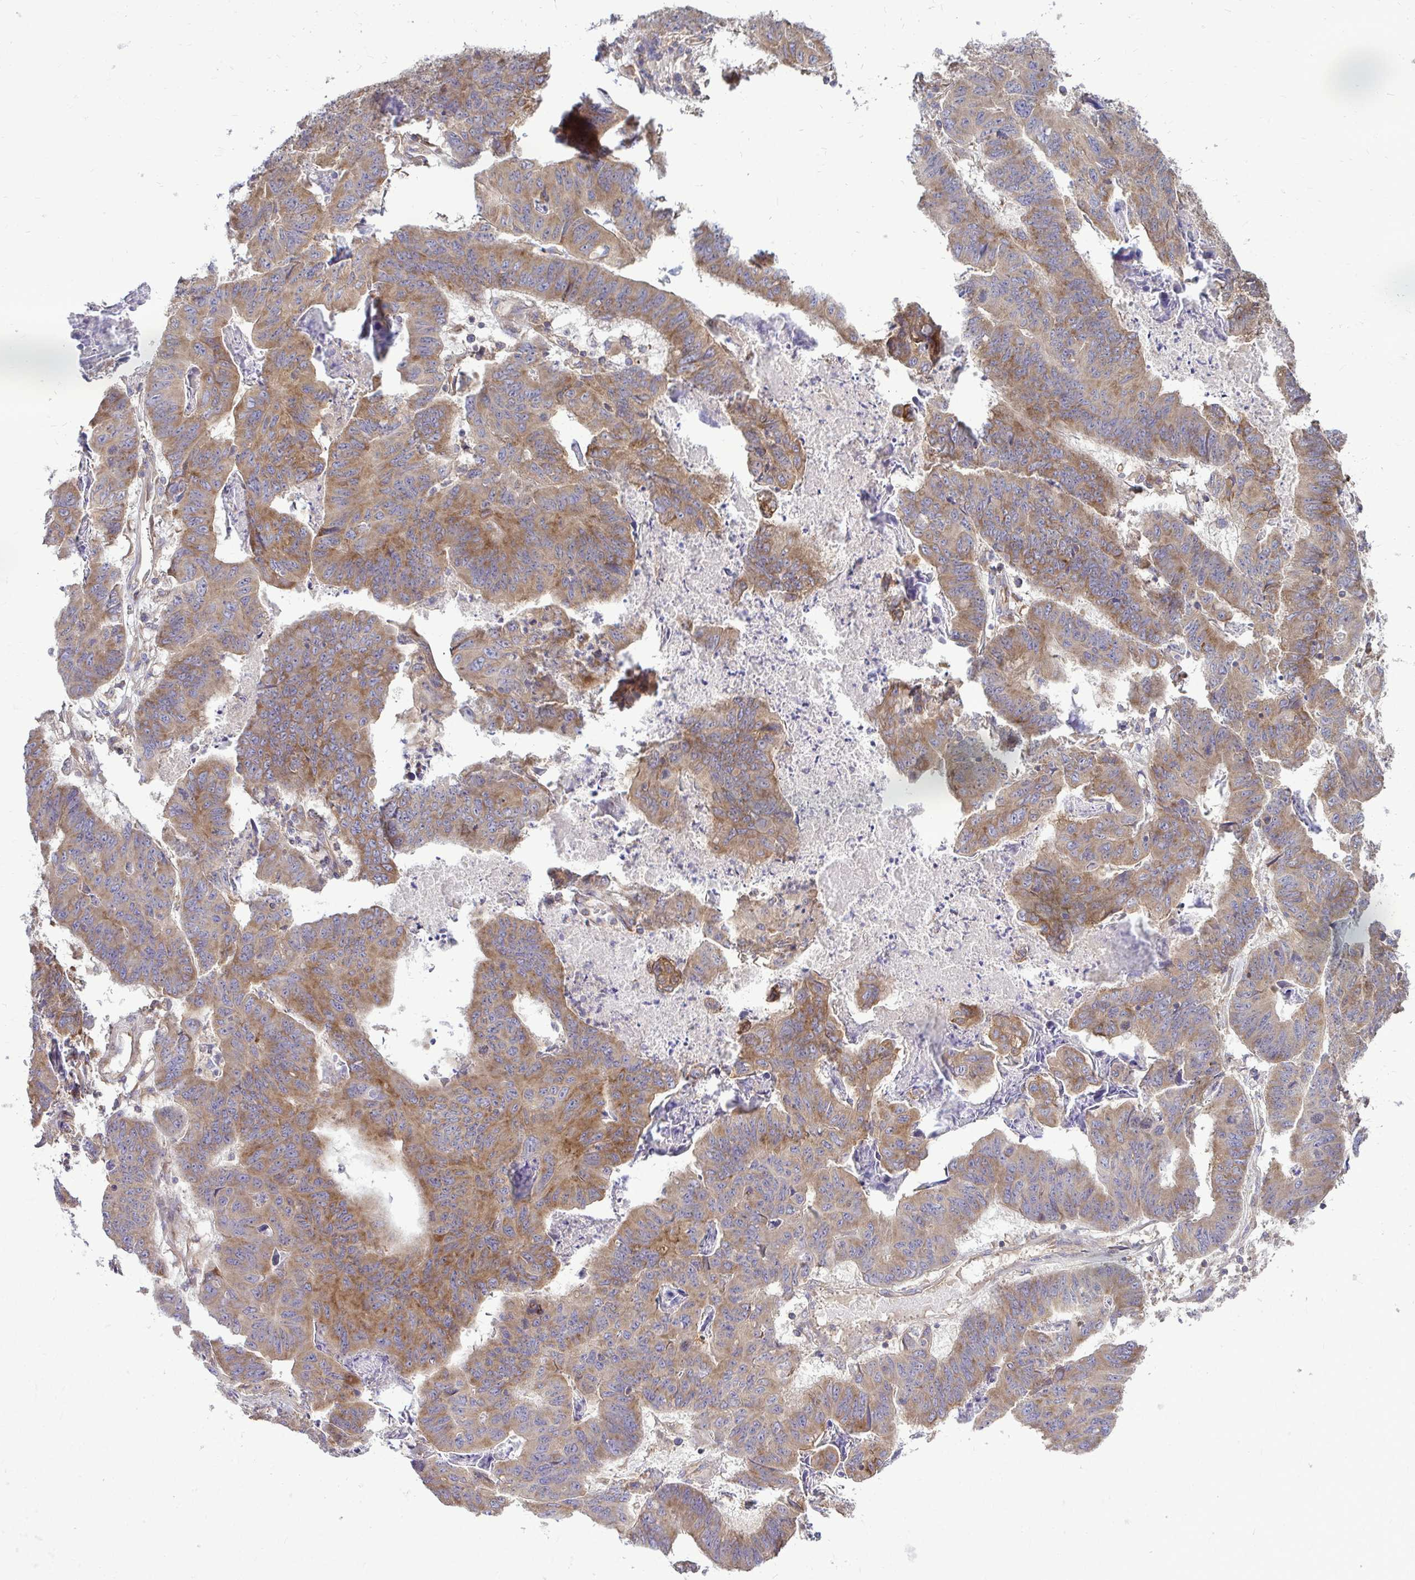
{"staining": {"intensity": "moderate", "quantity": ">75%", "location": "cytoplasmic/membranous"}, "tissue": "stomach cancer", "cell_type": "Tumor cells", "image_type": "cancer", "snomed": [{"axis": "morphology", "description": "Adenocarcinoma, NOS"}, {"axis": "topography", "description": "Stomach, lower"}], "caption": "Tumor cells exhibit medium levels of moderate cytoplasmic/membranous positivity in approximately >75% of cells in human stomach adenocarcinoma.", "gene": "FMR1", "patient": {"sex": "male", "age": 77}}